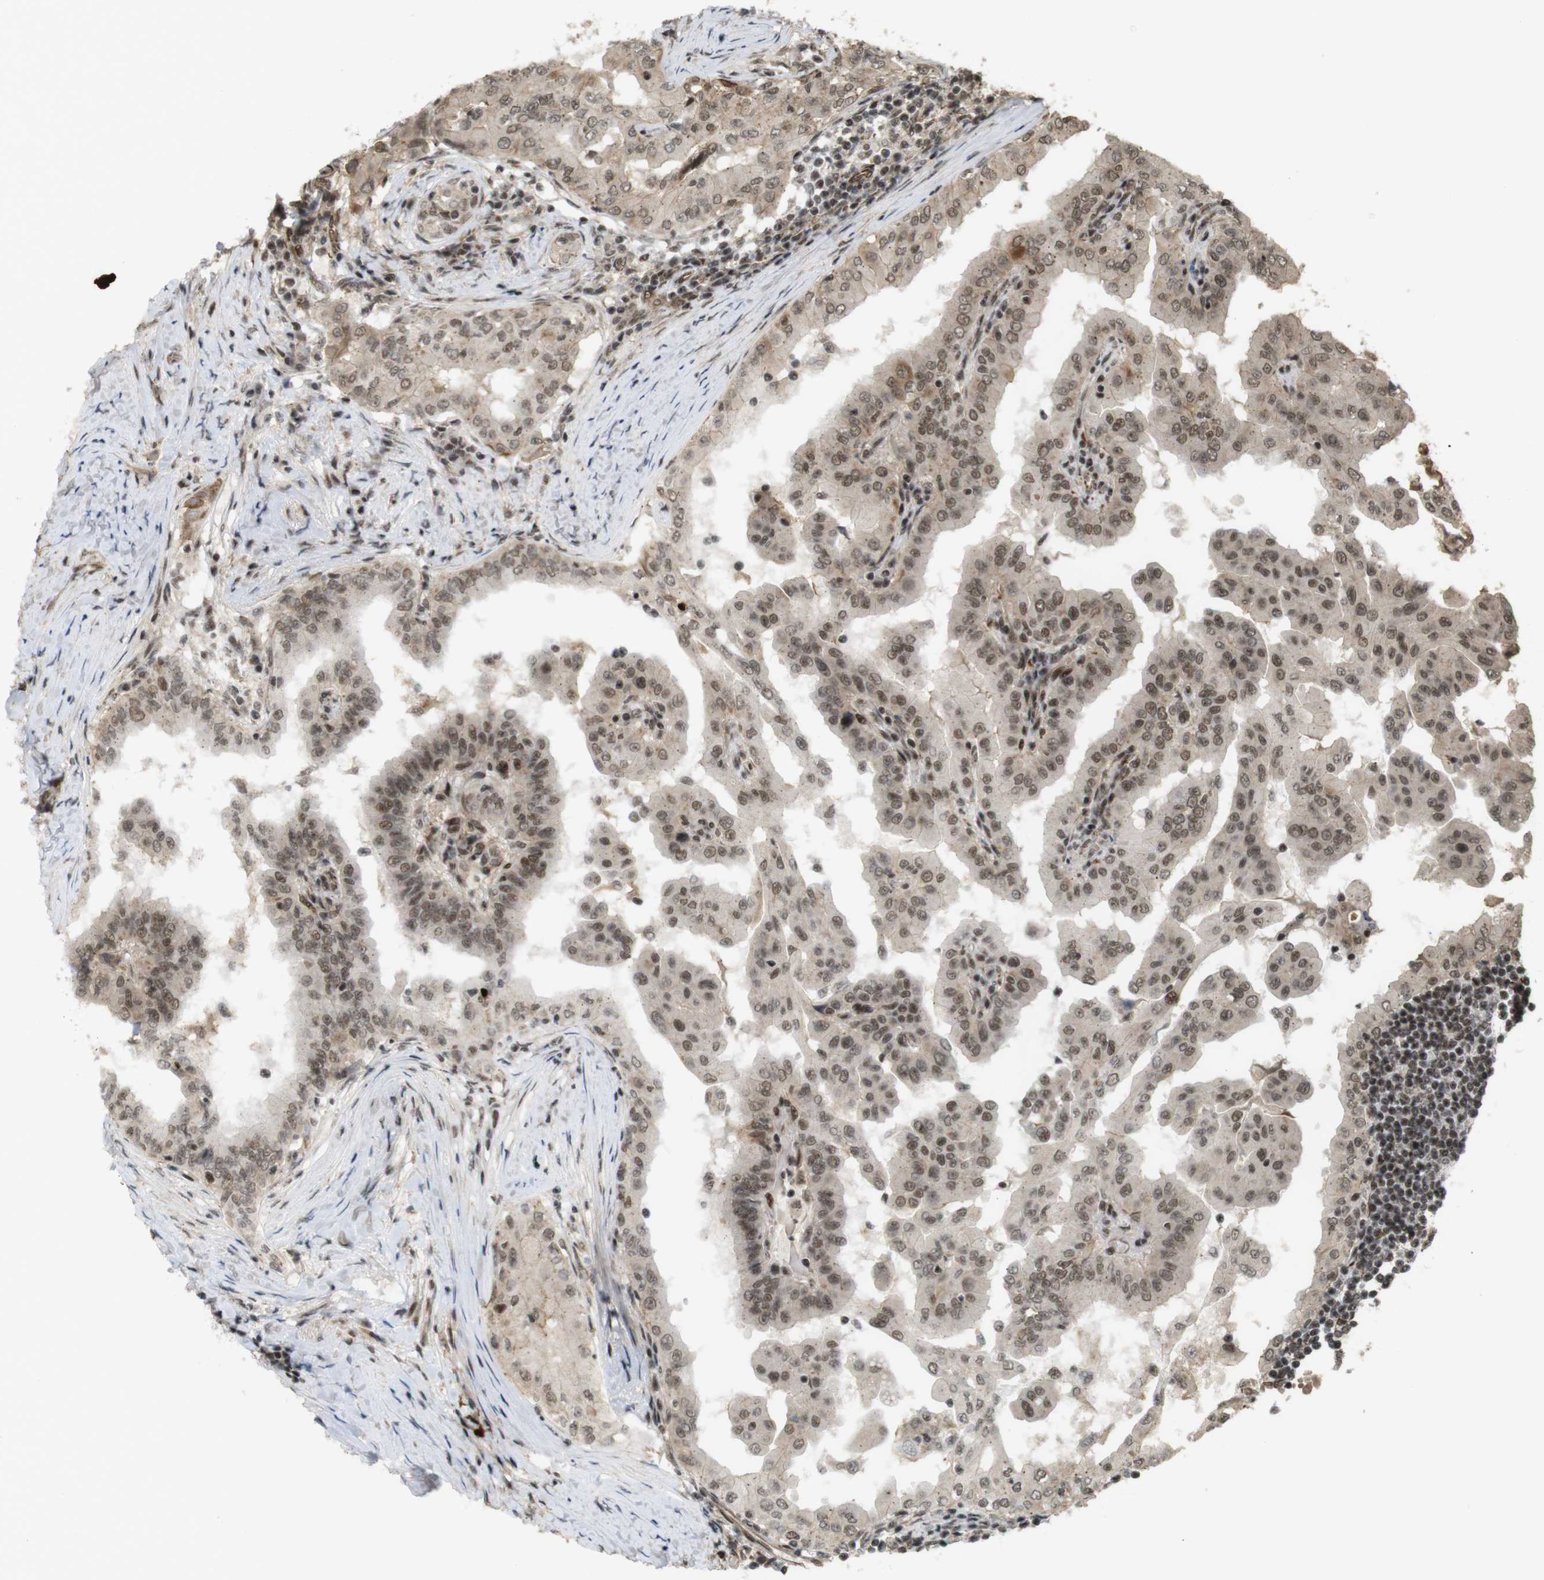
{"staining": {"intensity": "moderate", "quantity": ">75%", "location": "cytoplasmic/membranous,nuclear"}, "tissue": "thyroid cancer", "cell_type": "Tumor cells", "image_type": "cancer", "snomed": [{"axis": "morphology", "description": "Papillary adenocarcinoma, NOS"}, {"axis": "topography", "description": "Thyroid gland"}], "caption": "Thyroid cancer (papillary adenocarcinoma) was stained to show a protein in brown. There is medium levels of moderate cytoplasmic/membranous and nuclear expression in approximately >75% of tumor cells. The staining was performed using DAB (3,3'-diaminobenzidine) to visualize the protein expression in brown, while the nuclei were stained in blue with hematoxylin (Magnification: 20x).", "gene": "SP2", "patient": {"sex": "male", "age": 33}}